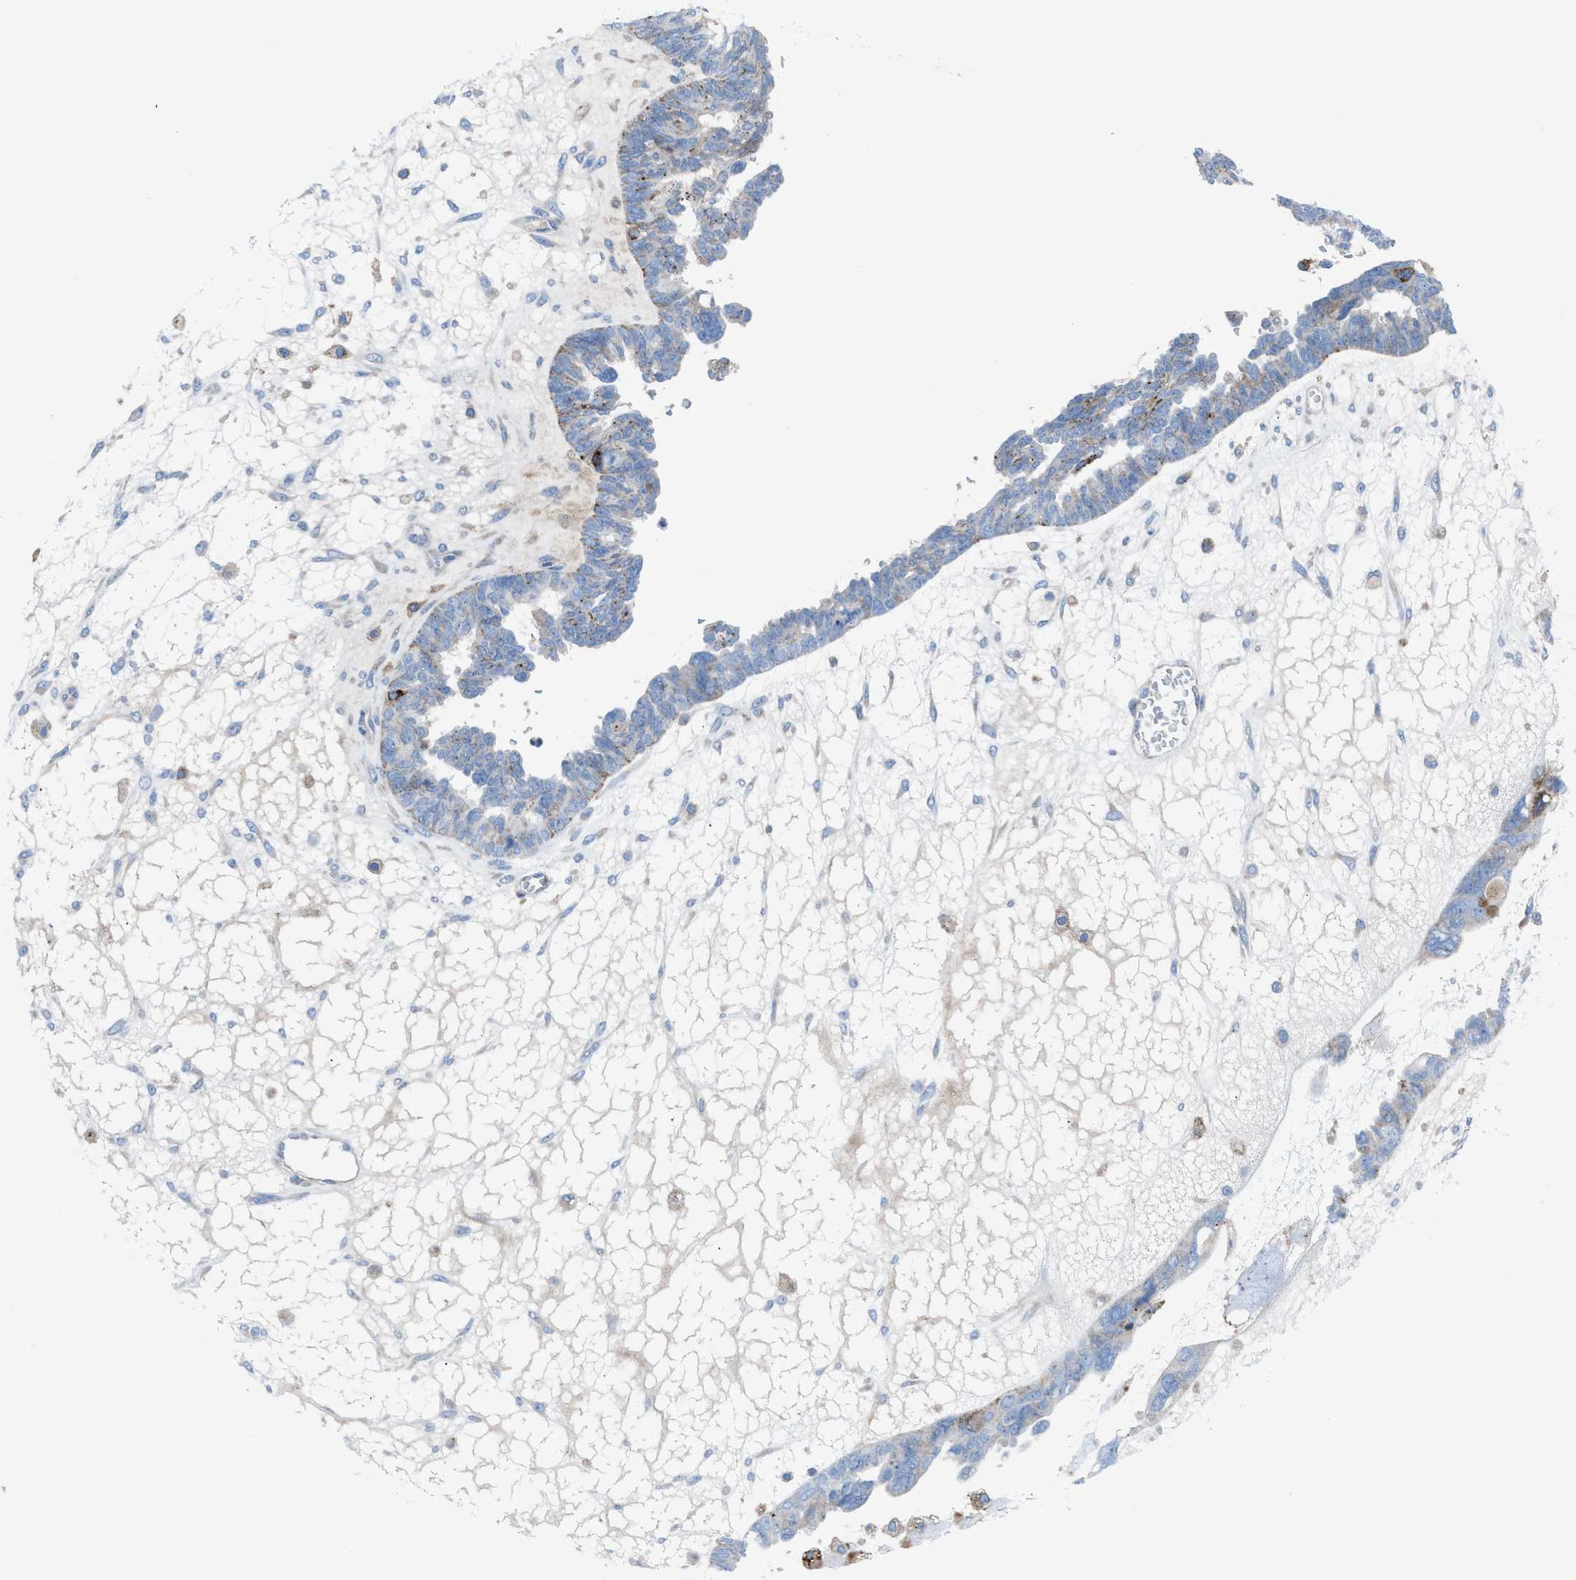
{"staining": {"intensity": "weak", "quantity": "<25%", "location": "cytoplasmic/membranous"}, "tissue": "ovarian cancer", "cell_type": "Tumor cells", "image_type": "cancer", "snomed": [{"axis": "morphology", "description": "Cystadenocarcinoma, serous, NOS"}, {"axis": "topography", "description": "Ovary"}], "caption": "Micrograph shows no significant protein positivity in tumor cells of ovarian cancer.", "gene": "CD1B", "patient": {"sex": "female", "age": 79}}